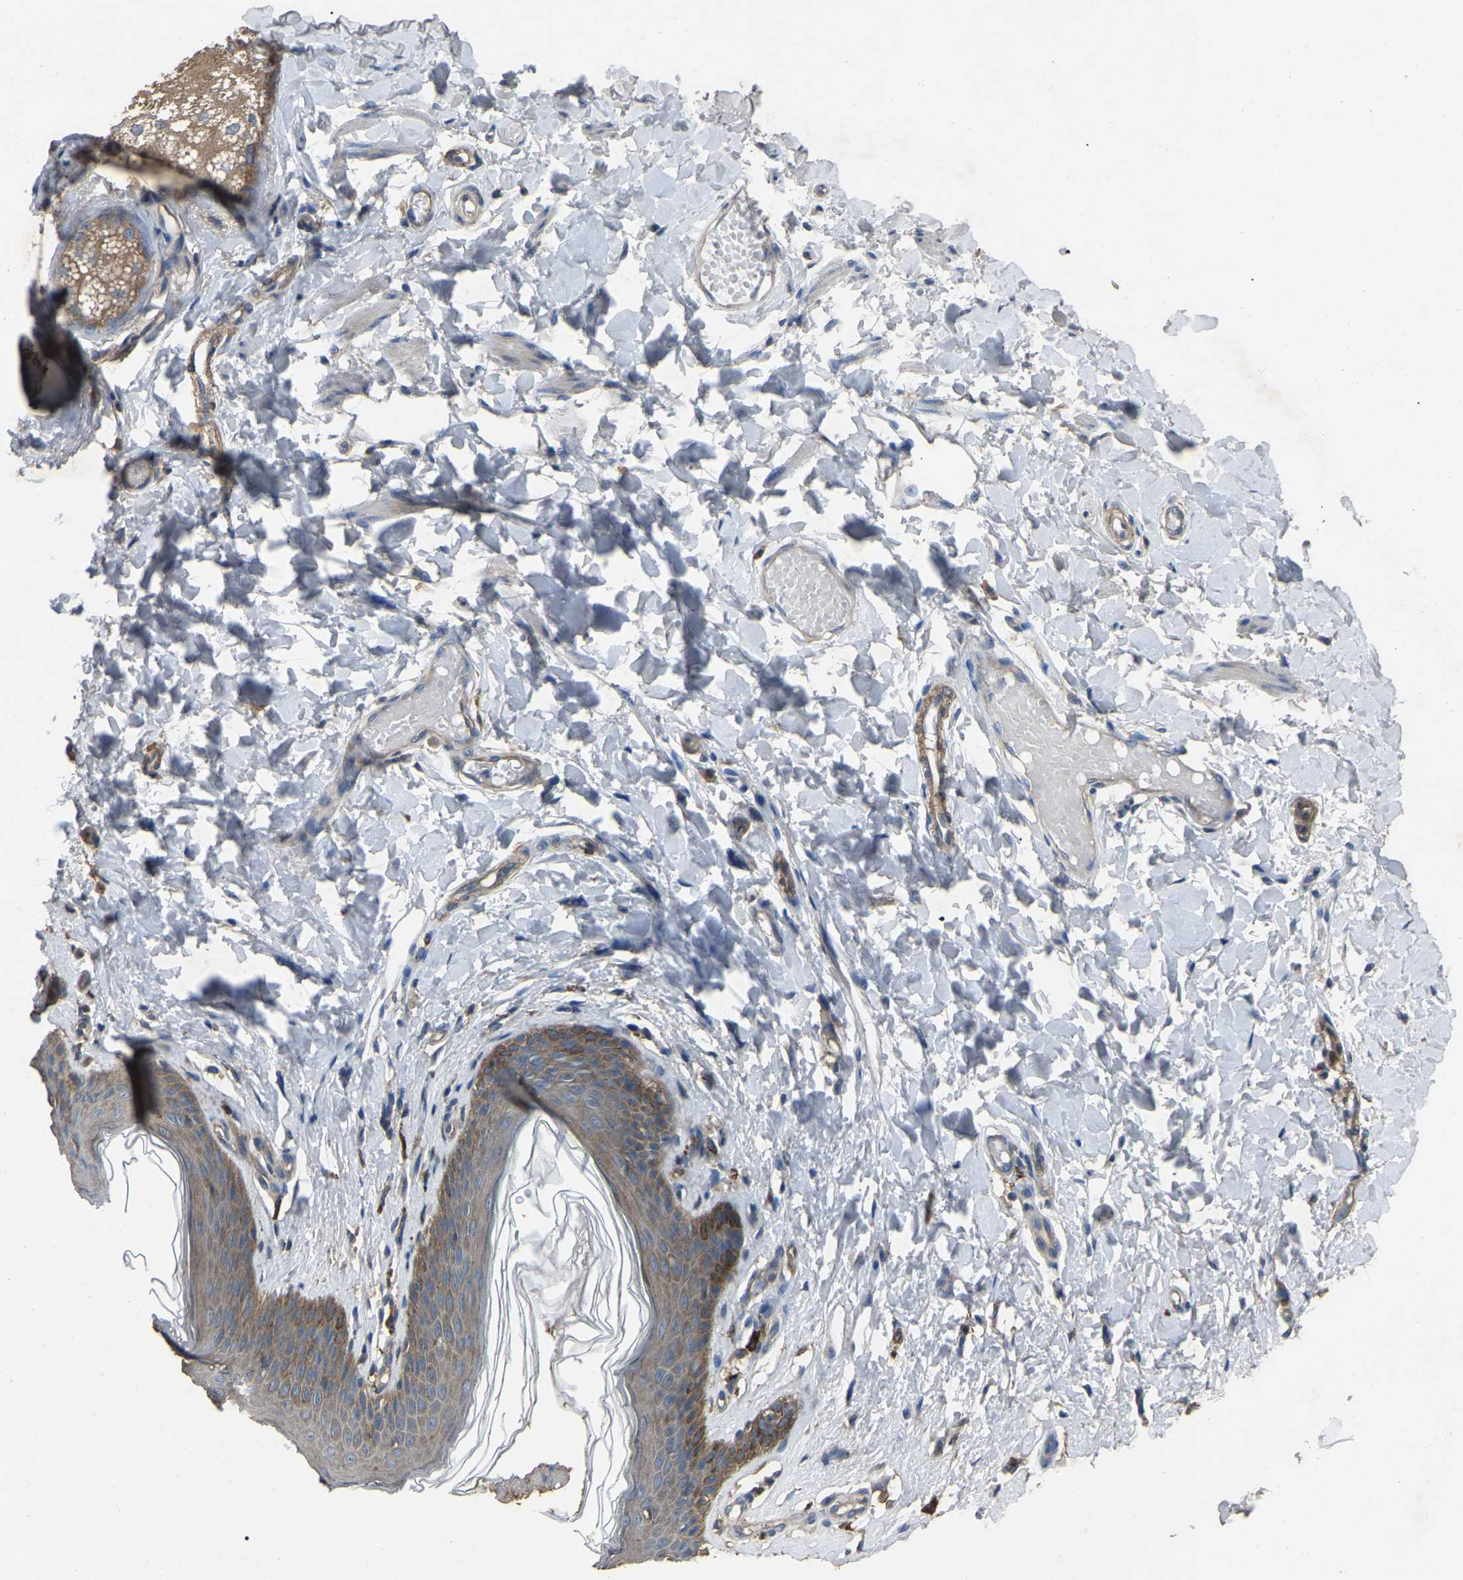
{"staining": {"intensity": "moderate", "quantity": ">75%", "location": "cytoplasmic/membranous"}, "tissue": "skin", "cell_type": "Epidermal cells", "image_type": "normal", "snomed": [{"axis": "morphology", "description": "Normal tissue, NOS"}, {"axis": "topography", "description": "Vulva"}], "caption": "A high-resolution image shows IHC staining of unremarkable skin, which exhibits moderate cytoplasmic/membranous expression in approximately >75% of epidermal cells.", "gene": "AIMP1", "patient": {"sex": "female", "age": 66}}